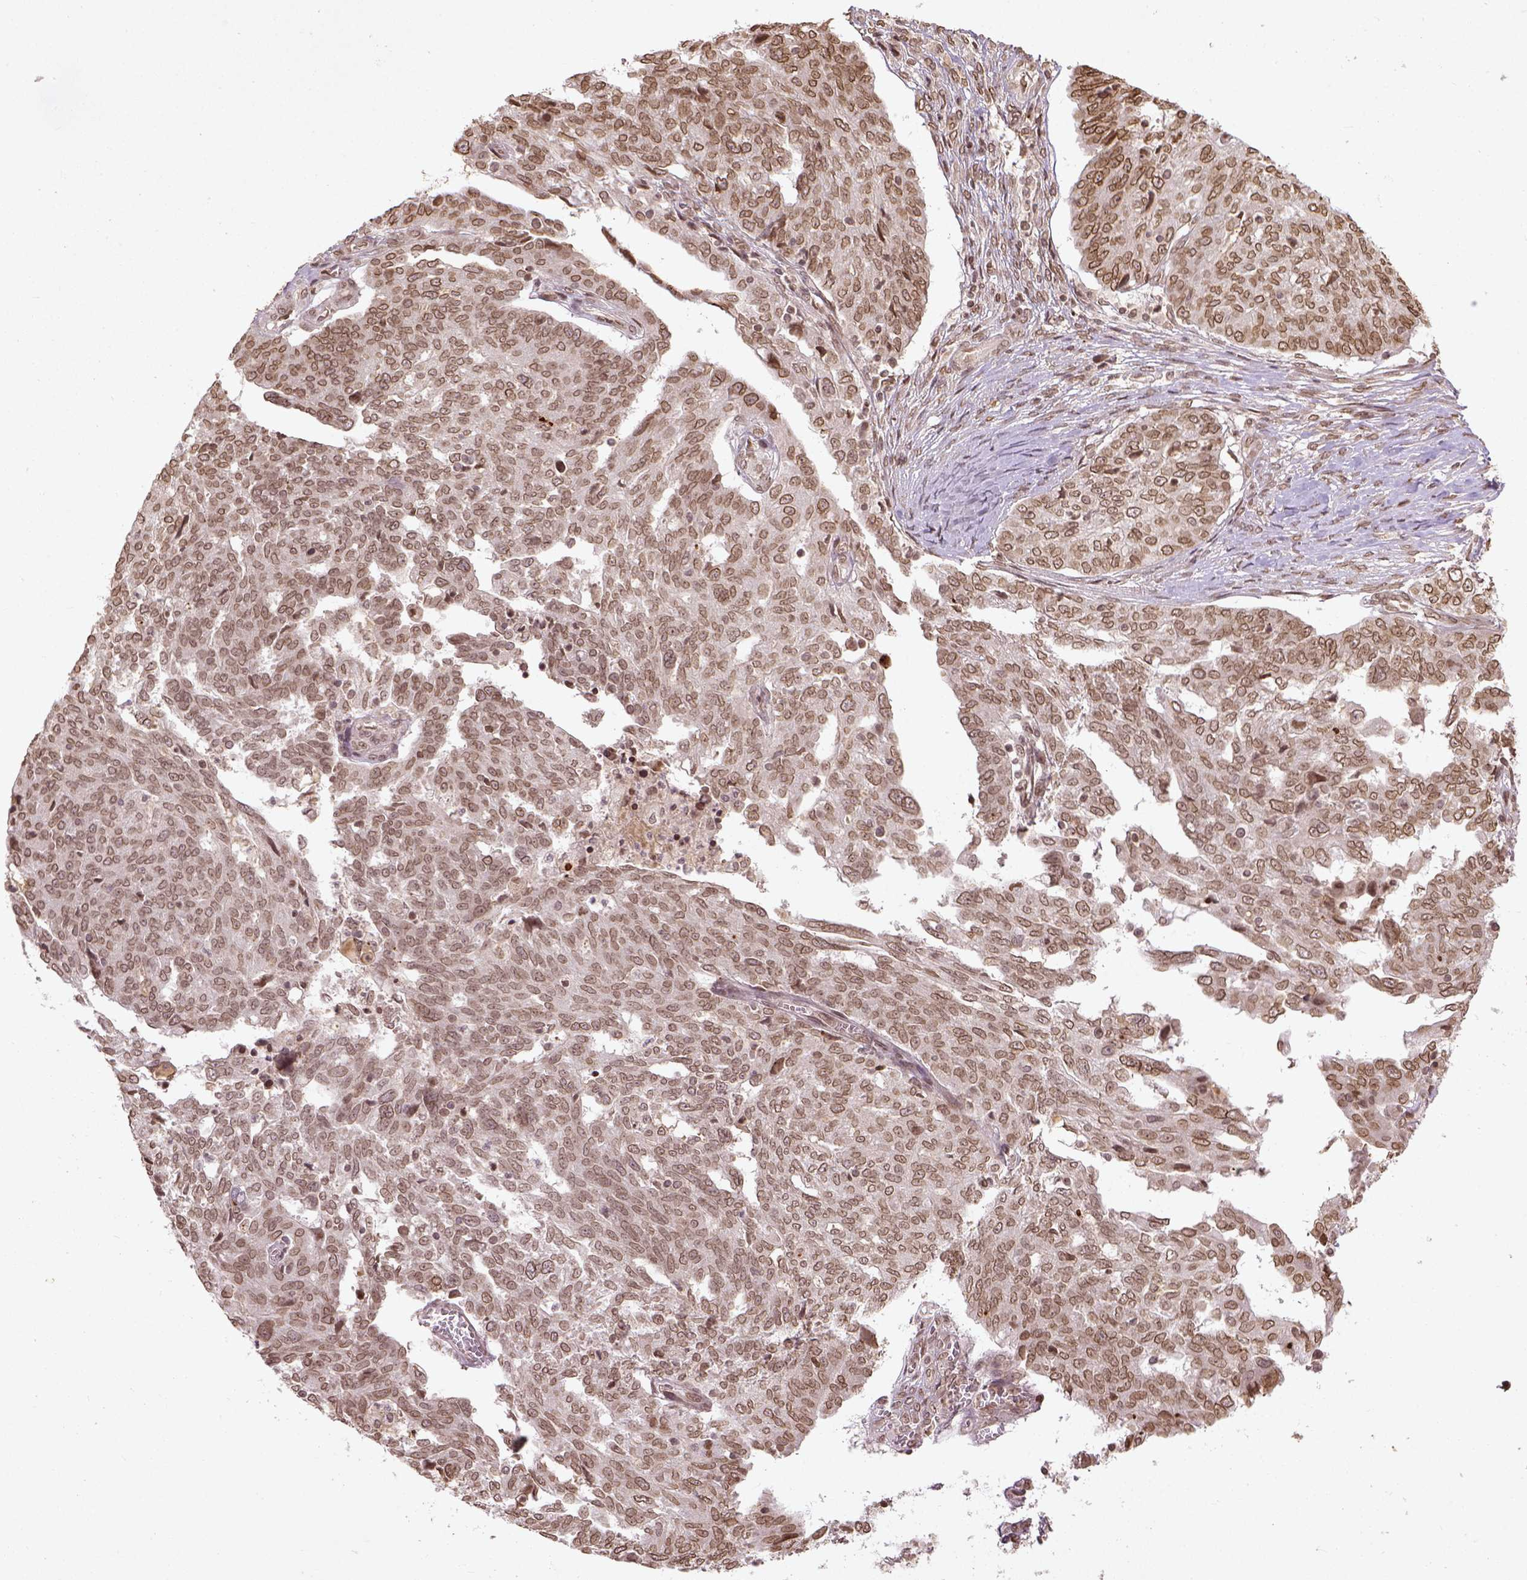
{"staining": {"intensity": "moderate", "quantity": ">75%", "location": "nuclear"}, "tissue": "ovarian cancer", "cell_type": "Tumor cells", "image_type": "cancer", "snomed": [{"axis": "morphology", "description": "Cystadenocarcinoma, serous, NOS"}, {"axis": "topography", "description": "Ovary"}], "caption": "Protein staining displays moderate nuclear expression in approximately >75% of tumor cells in ovarian cancer. The staining was performed using DAB (3,3'-diaminobenzidine), with brown indicating positive protein expression. Nuclei are stained blue with hematoxylin.", "gene": "BANF1", "patient": {"sex": "female", "age": 67}}